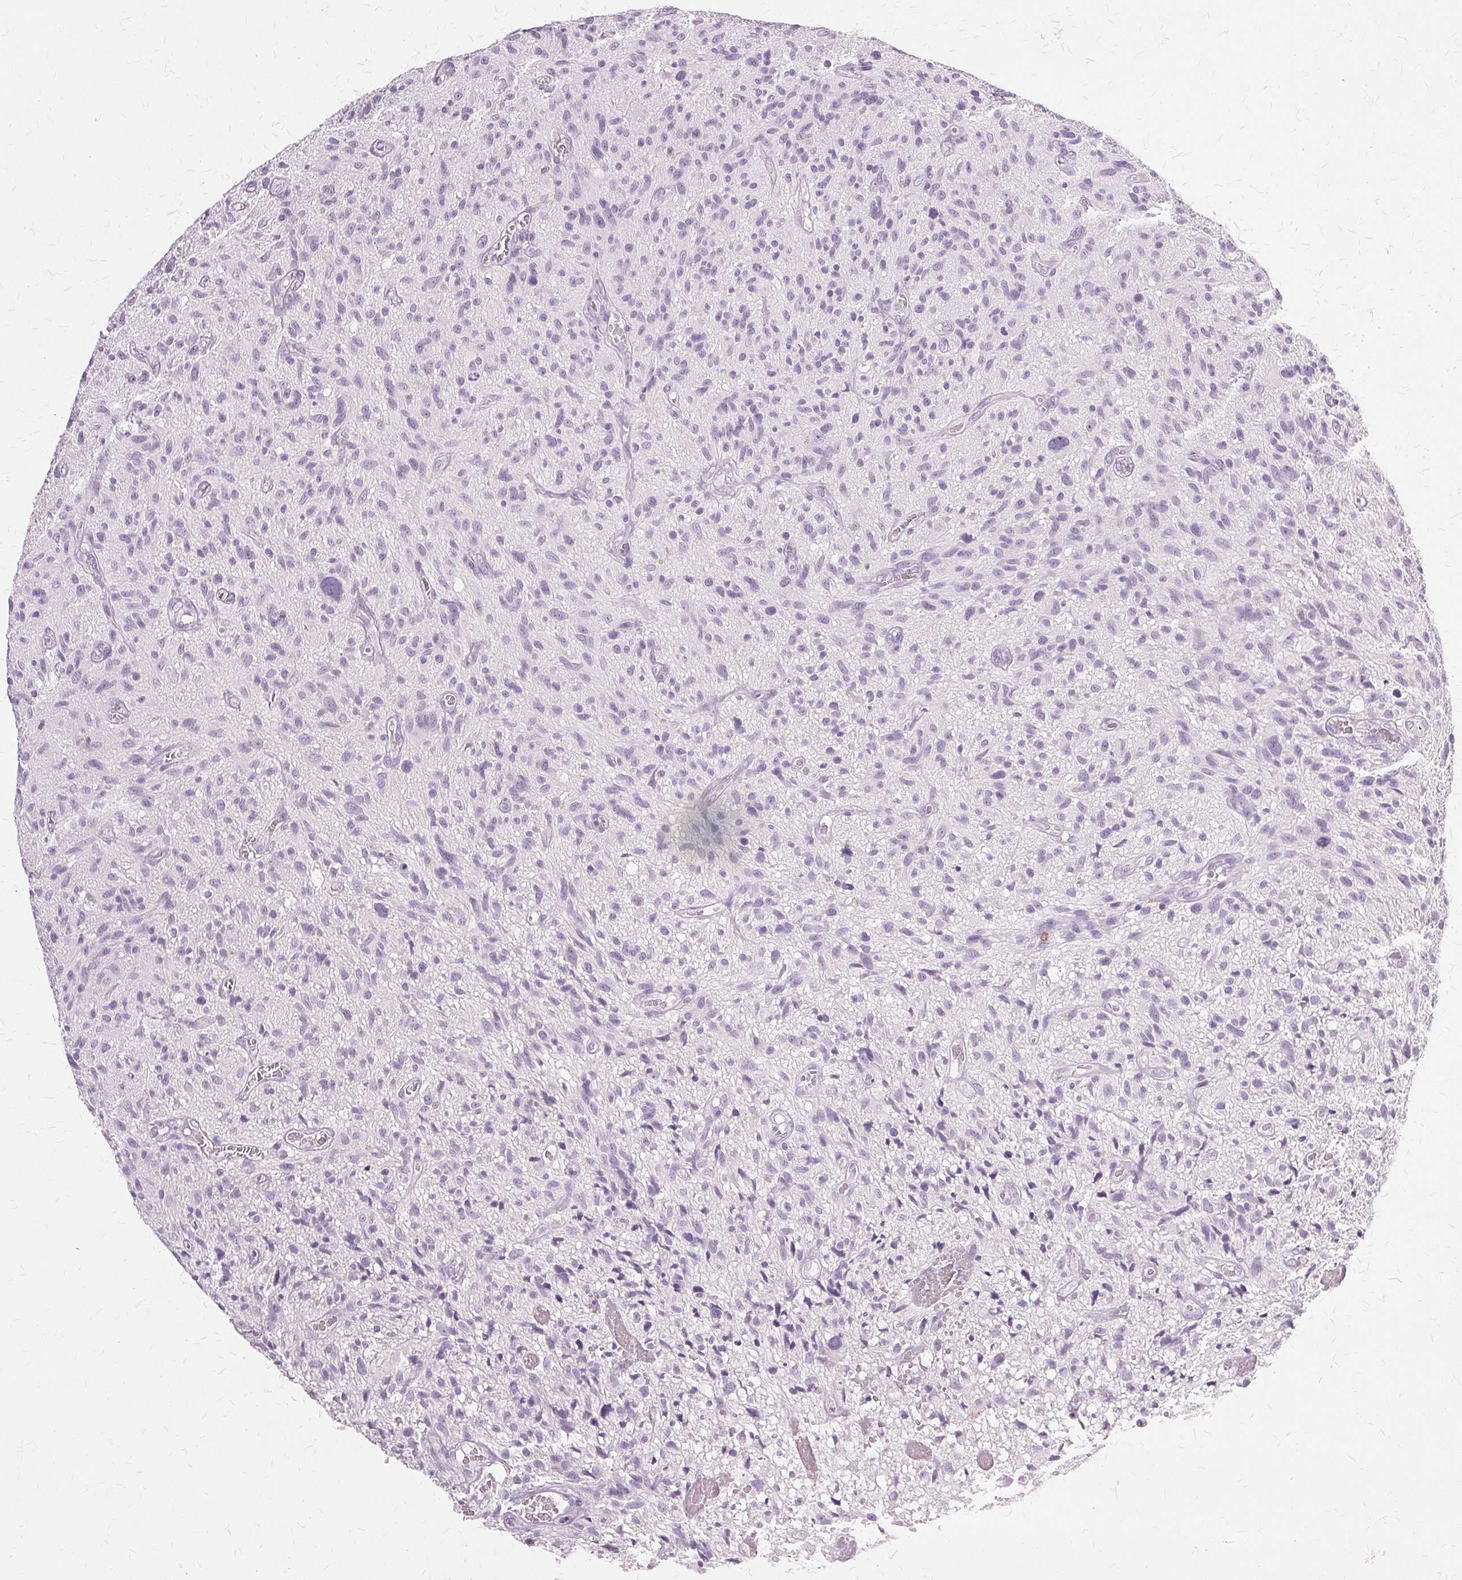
{"staining": {"intensity": "negative", "quantity": "none", "location": "none"}, "tissue": "glioma", "cell_type": "Tumor cells", "image_type": "cancer", "snomed": [{"axis": "morphology", "description": "Glioma, malignant, High grade"}, {"axis": "topography", "description": "Brain"}], "caption": "Tumor cells show no significant positivity in glioma.", "gene": "SLC45A3", "patient": {"sex": "male", "age": 75}}